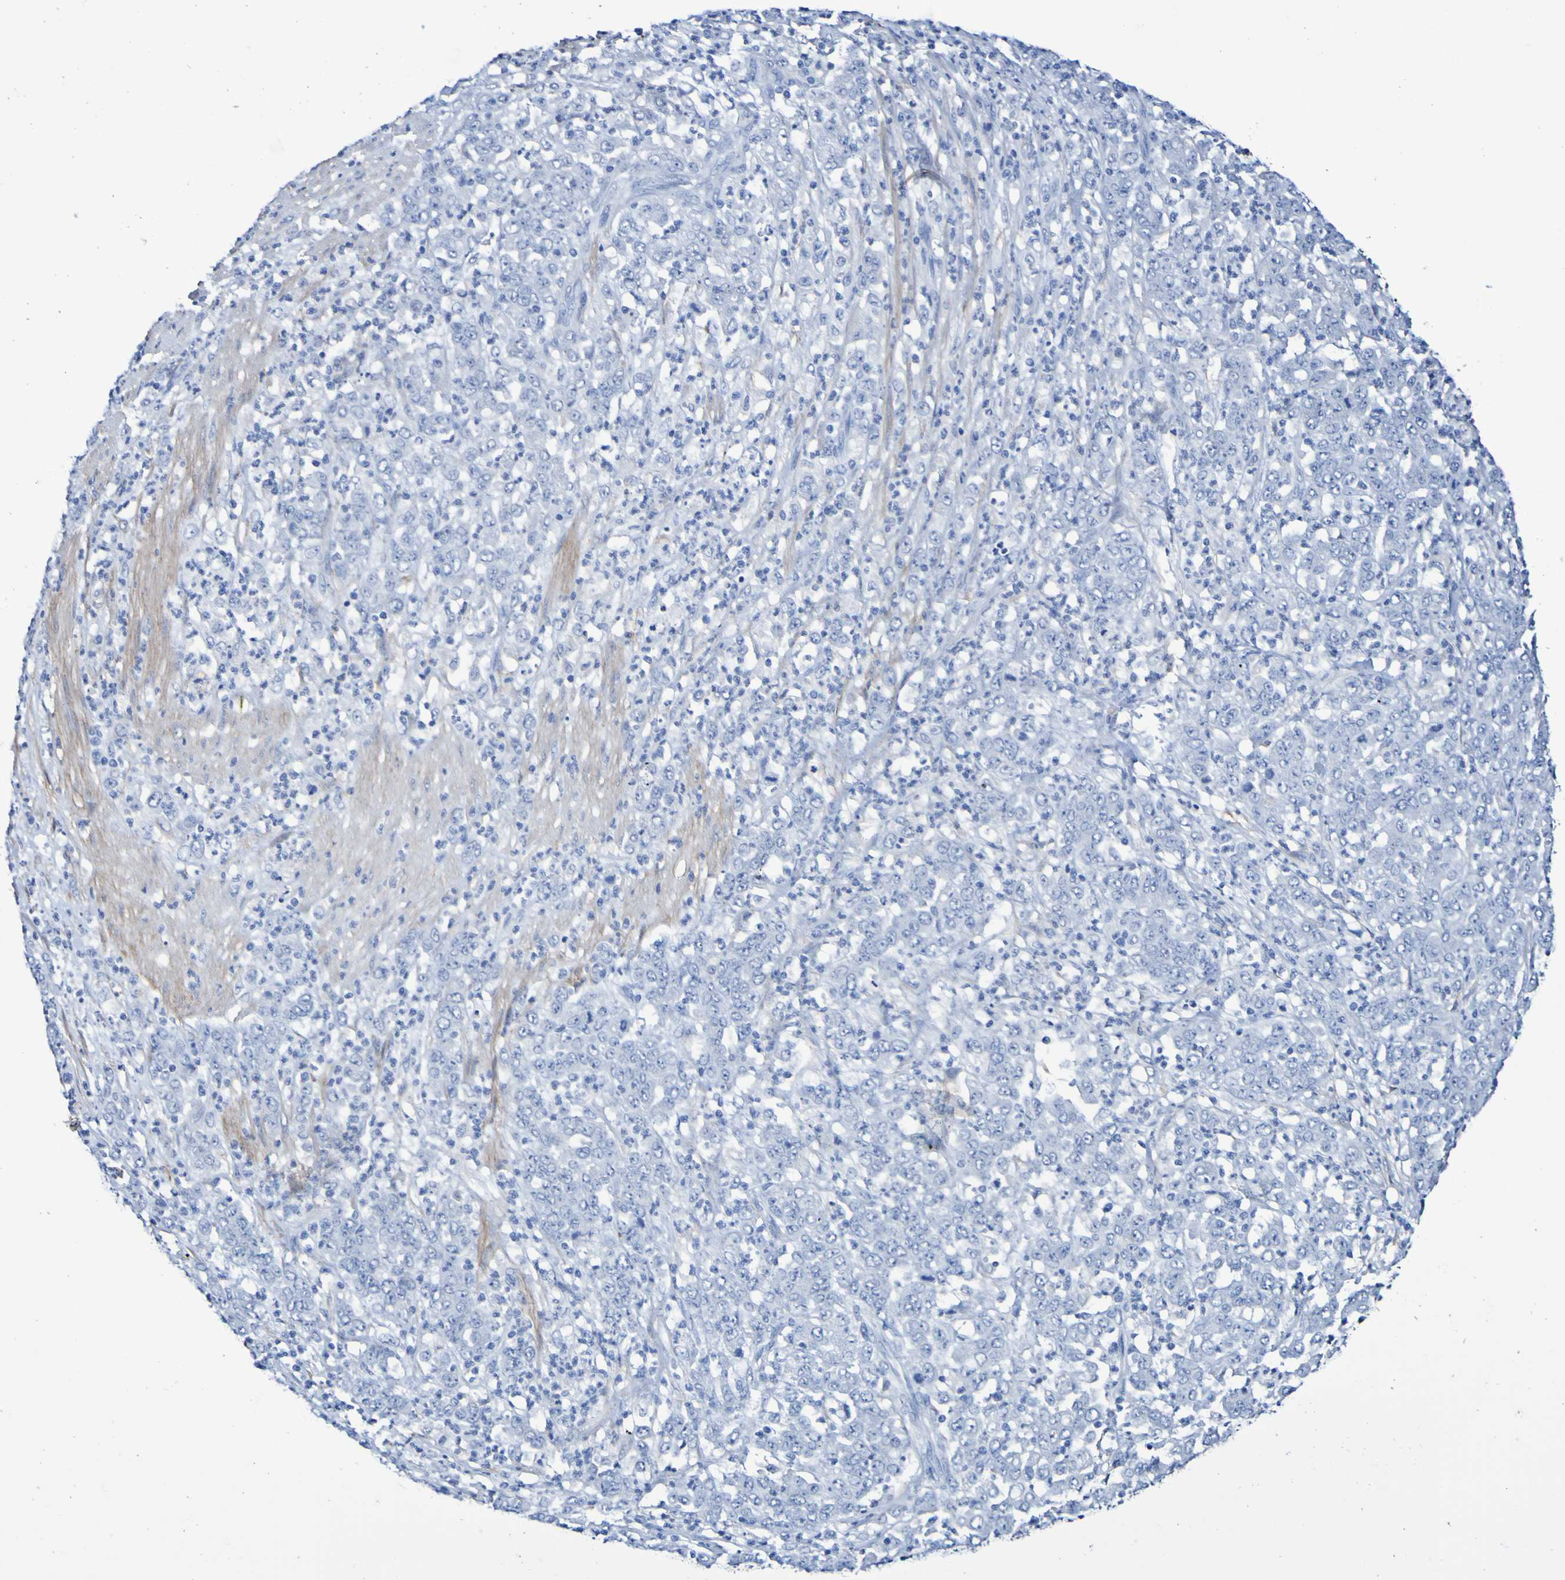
{"staining": {"intensity": "negative", "quantity": "none", "location": "none"}, "tissue": "stomach cancer", "cell_type": "Tumor cells", "image_type": "cancer", "snomed": [{"axis": "morphology", "description": "Adenocarcinoma, NOS"}, {"axis": "topography", "description": "Stomach, lower"}], "caption": "Tumor cells show no significant protein positivity in stomach adenocarcinoma.", "gene": "SGCB", "patient": {"sex": "female", "age": 71}}